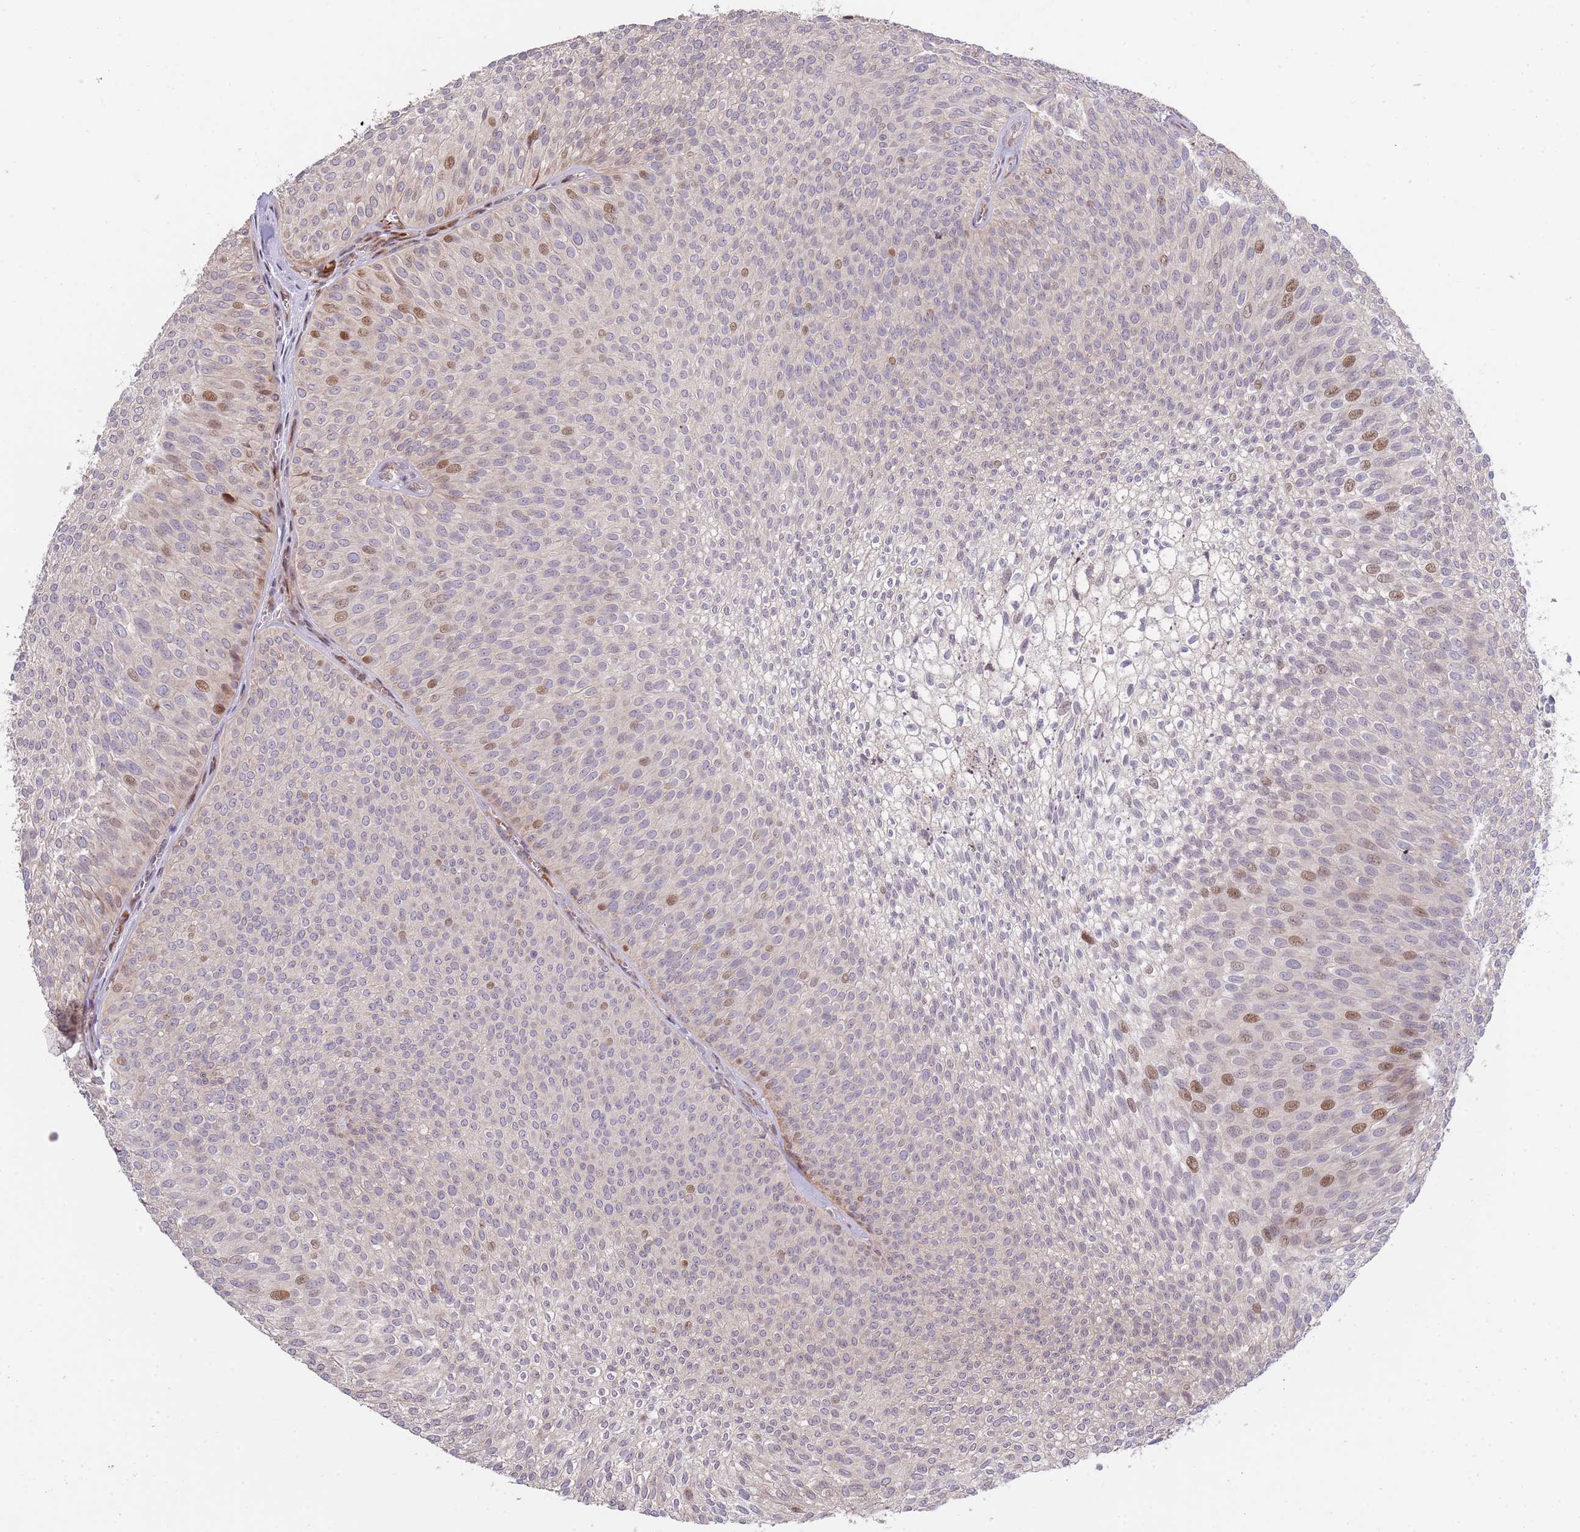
{"staining": {"intensity": "moderate", "quantity": "<25%", "location": "nuclear"}, "tissue": "urothelial cancer", "cell_type": "Tumor cells", "image_type": "cancer", "snomed": [{"axis": "morphology", "description": "Urothelial carcinoma, Low grade"}, {"axis": "topography", "description": "Urinary bladder"}], "caption": "Protein staining by IHC shows moderate nuclear staining in approximately <25% of tumor cells in urothelial cancer. Using DAB (brown) and hematoxylin (blue) stains, captured at high magnification using brightfield microscopy.", "gene": "SYNDIG1L", "patient": {"sex": "male", "age": 91}}